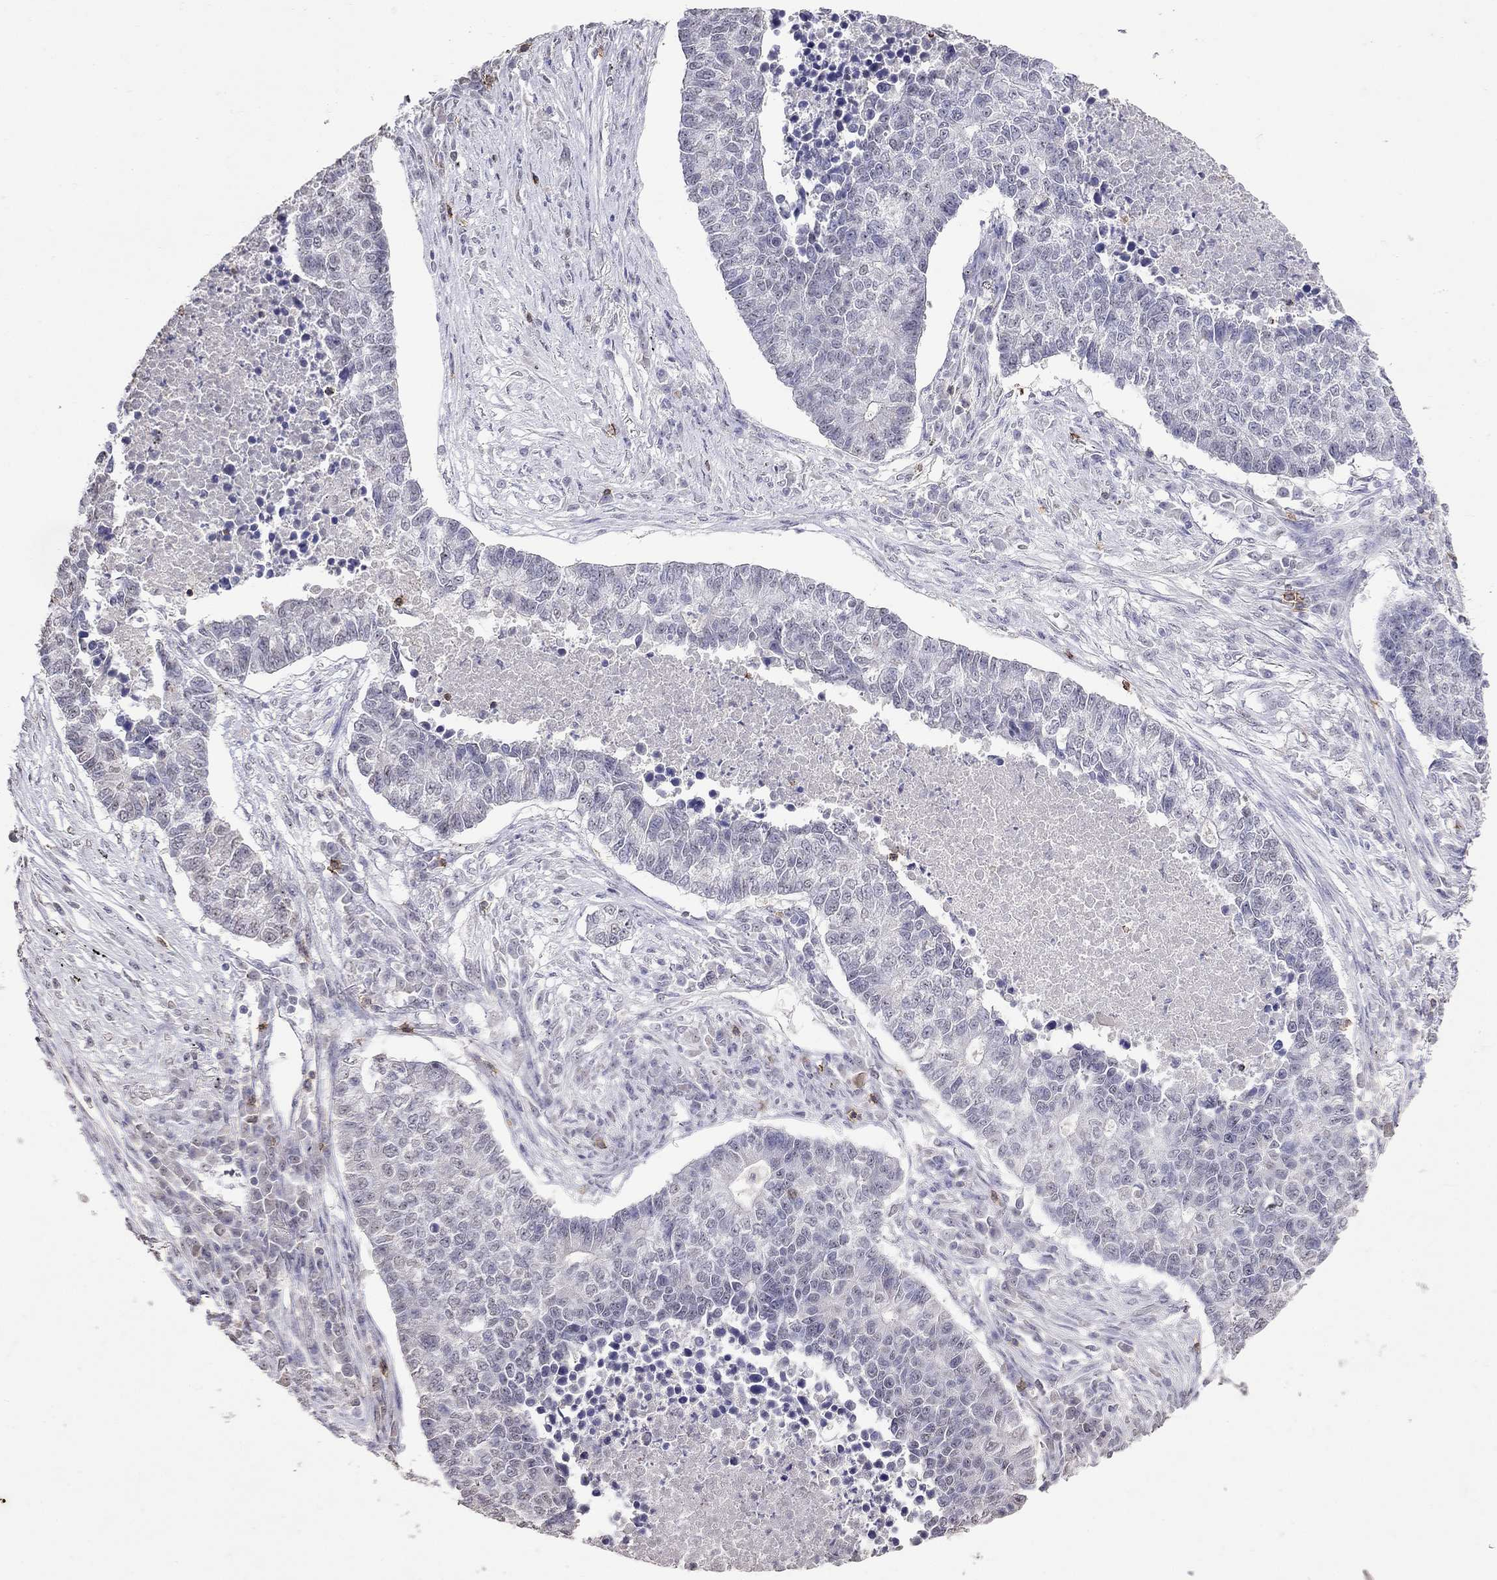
{"staining": {"intensity": "negative", "quantity": "none", "location": "none"}, "tissue": "lung cancer", "cell_type": "Tumor cells", "image_type": "cancer", "snomed": [{"axis": "morphology", "description": "Adenocarcinoma, NOS"}, {"axis": "topography", "description": "Lung"}], "caption": "High power microscopy photomicrograph of an immunohistochemistry photomicrograph of lung cancer, revealing no significant staining in tumor cells.", "gene": "CD8B", "patient": {"sex": "male", "age": 57}}